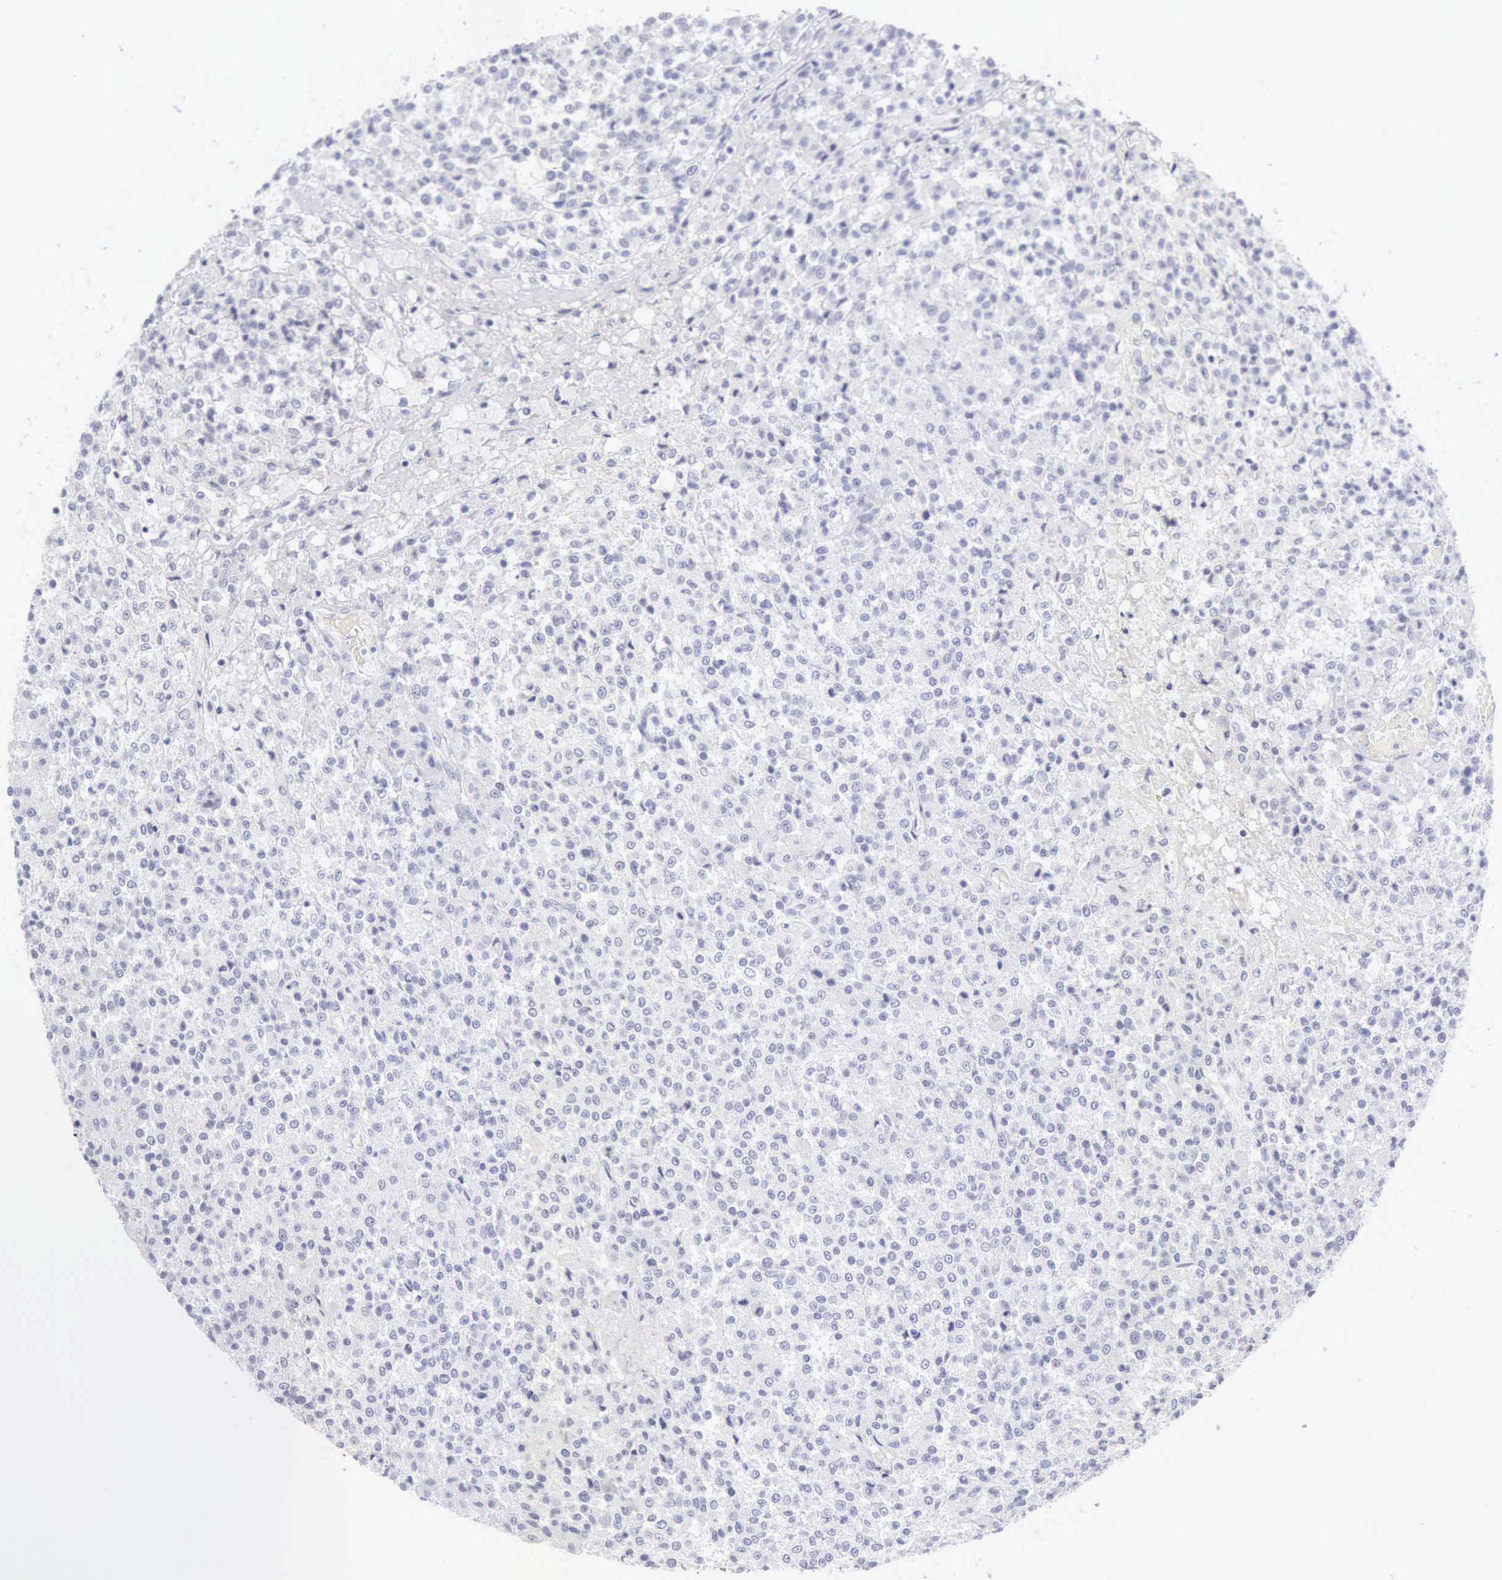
{"staining": {"intensity": "negative", "quantity": "none", "location": "none"}, "tissue": "testis cancer", "cell_type": "Tumor cells", "image_type": "cancer", "snomed": [{"axis": "morphology", "description": "Seminoma, NOS"}, {"axis": "topography", "description": "Testis"}], "caption": "This is an immunohistochemistry photomicrograph of human testis cancer. There is no expression in tumor cells.", "gene": "KRT10", "patient": {"sex": "male", "age": 59}}